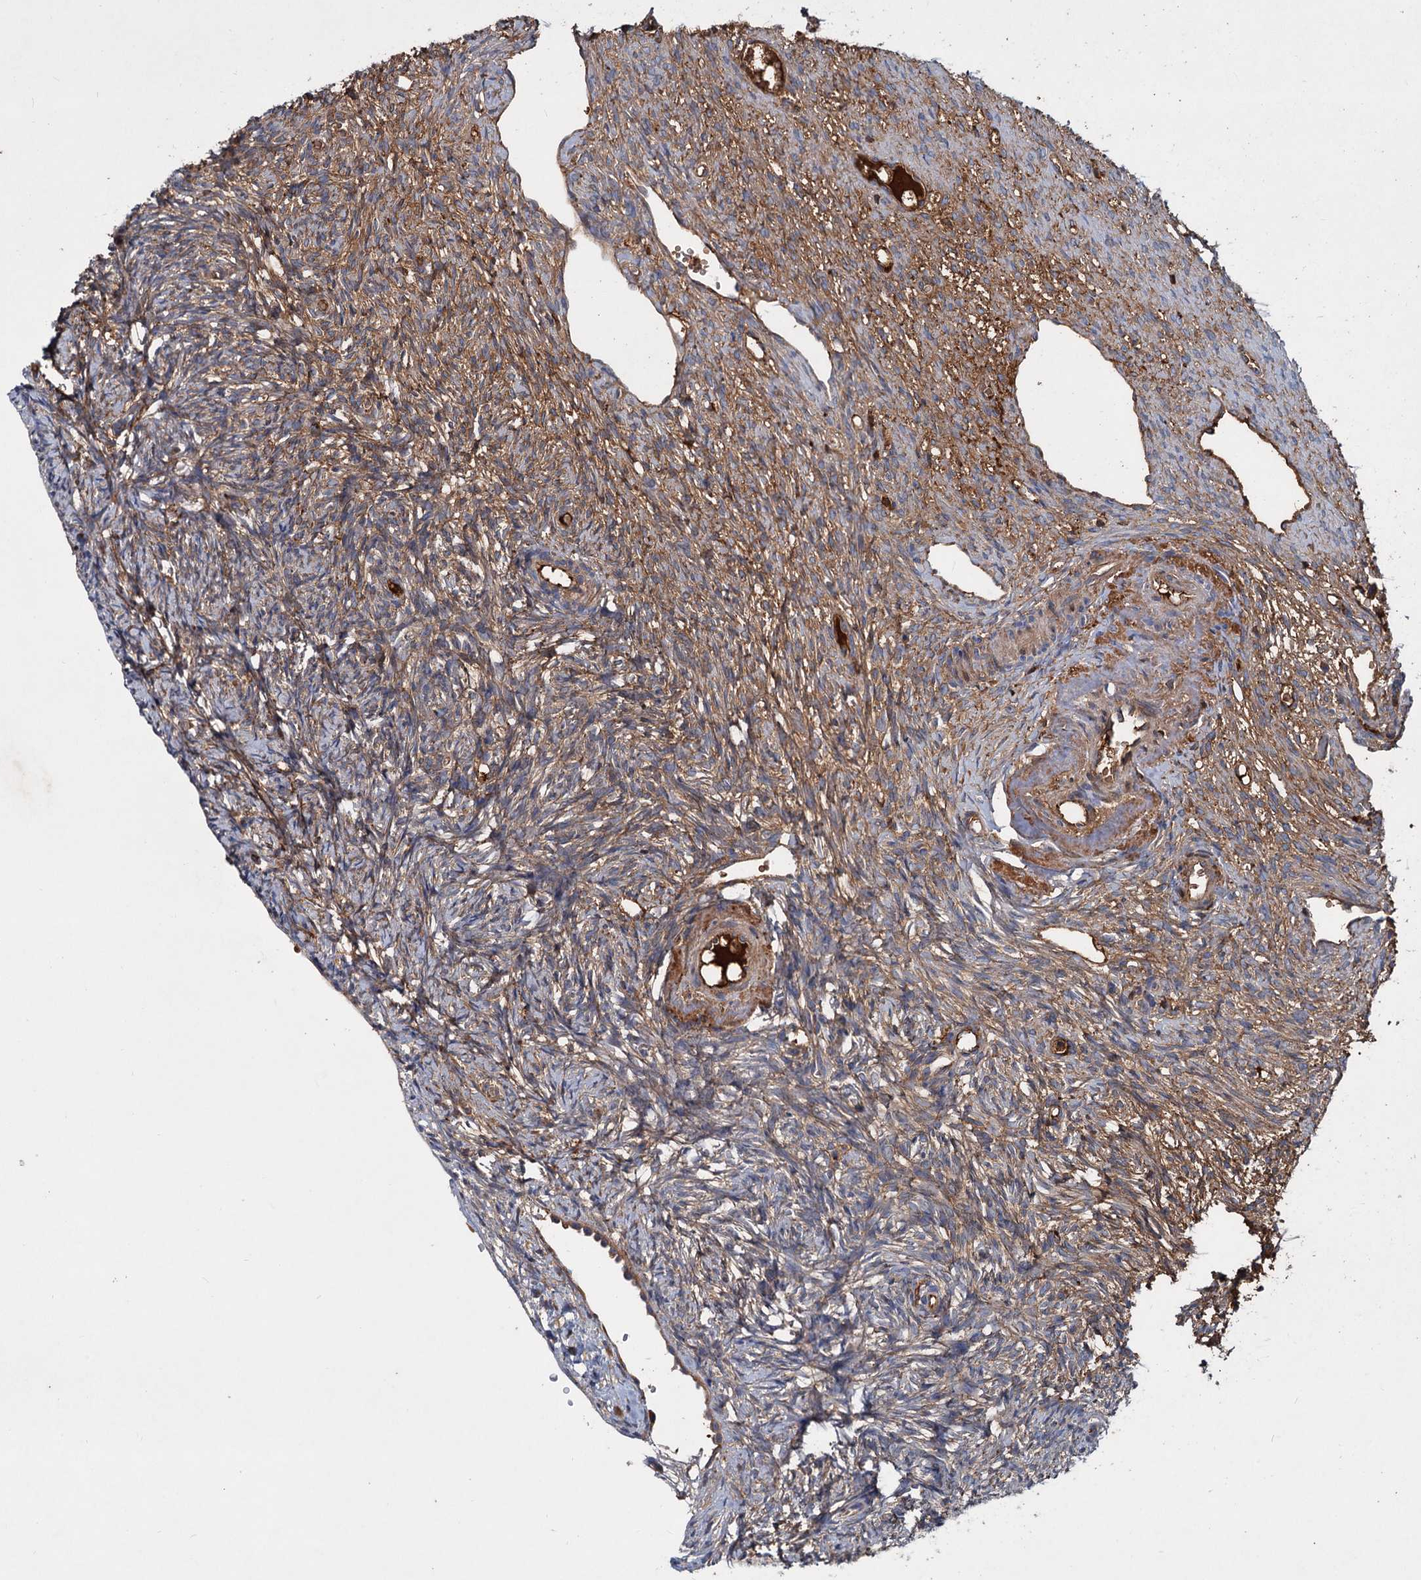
{"staining": {"intensity": "moderate", "quantity": ">75%", "location": "cytoplasmic/membranous"}, "tissue": "ovary", "cell_type": "Ovarian stroma cells", "image_type": "normal", "snomed": [{"axis": "morphology", "description": "Normal tissue, NOS"}, {"axis": "topography", "description": "Ovary"}], "caption": "This histopathology image demonstrates immunohistochemistry staining of unremarkable human ovary, with medium moderate cytoplasmic/membranous expression in approximately >75% of ovarian stroma cells.", "gene": "CHRD", "patient": {"sex": "female", "age": 51}}